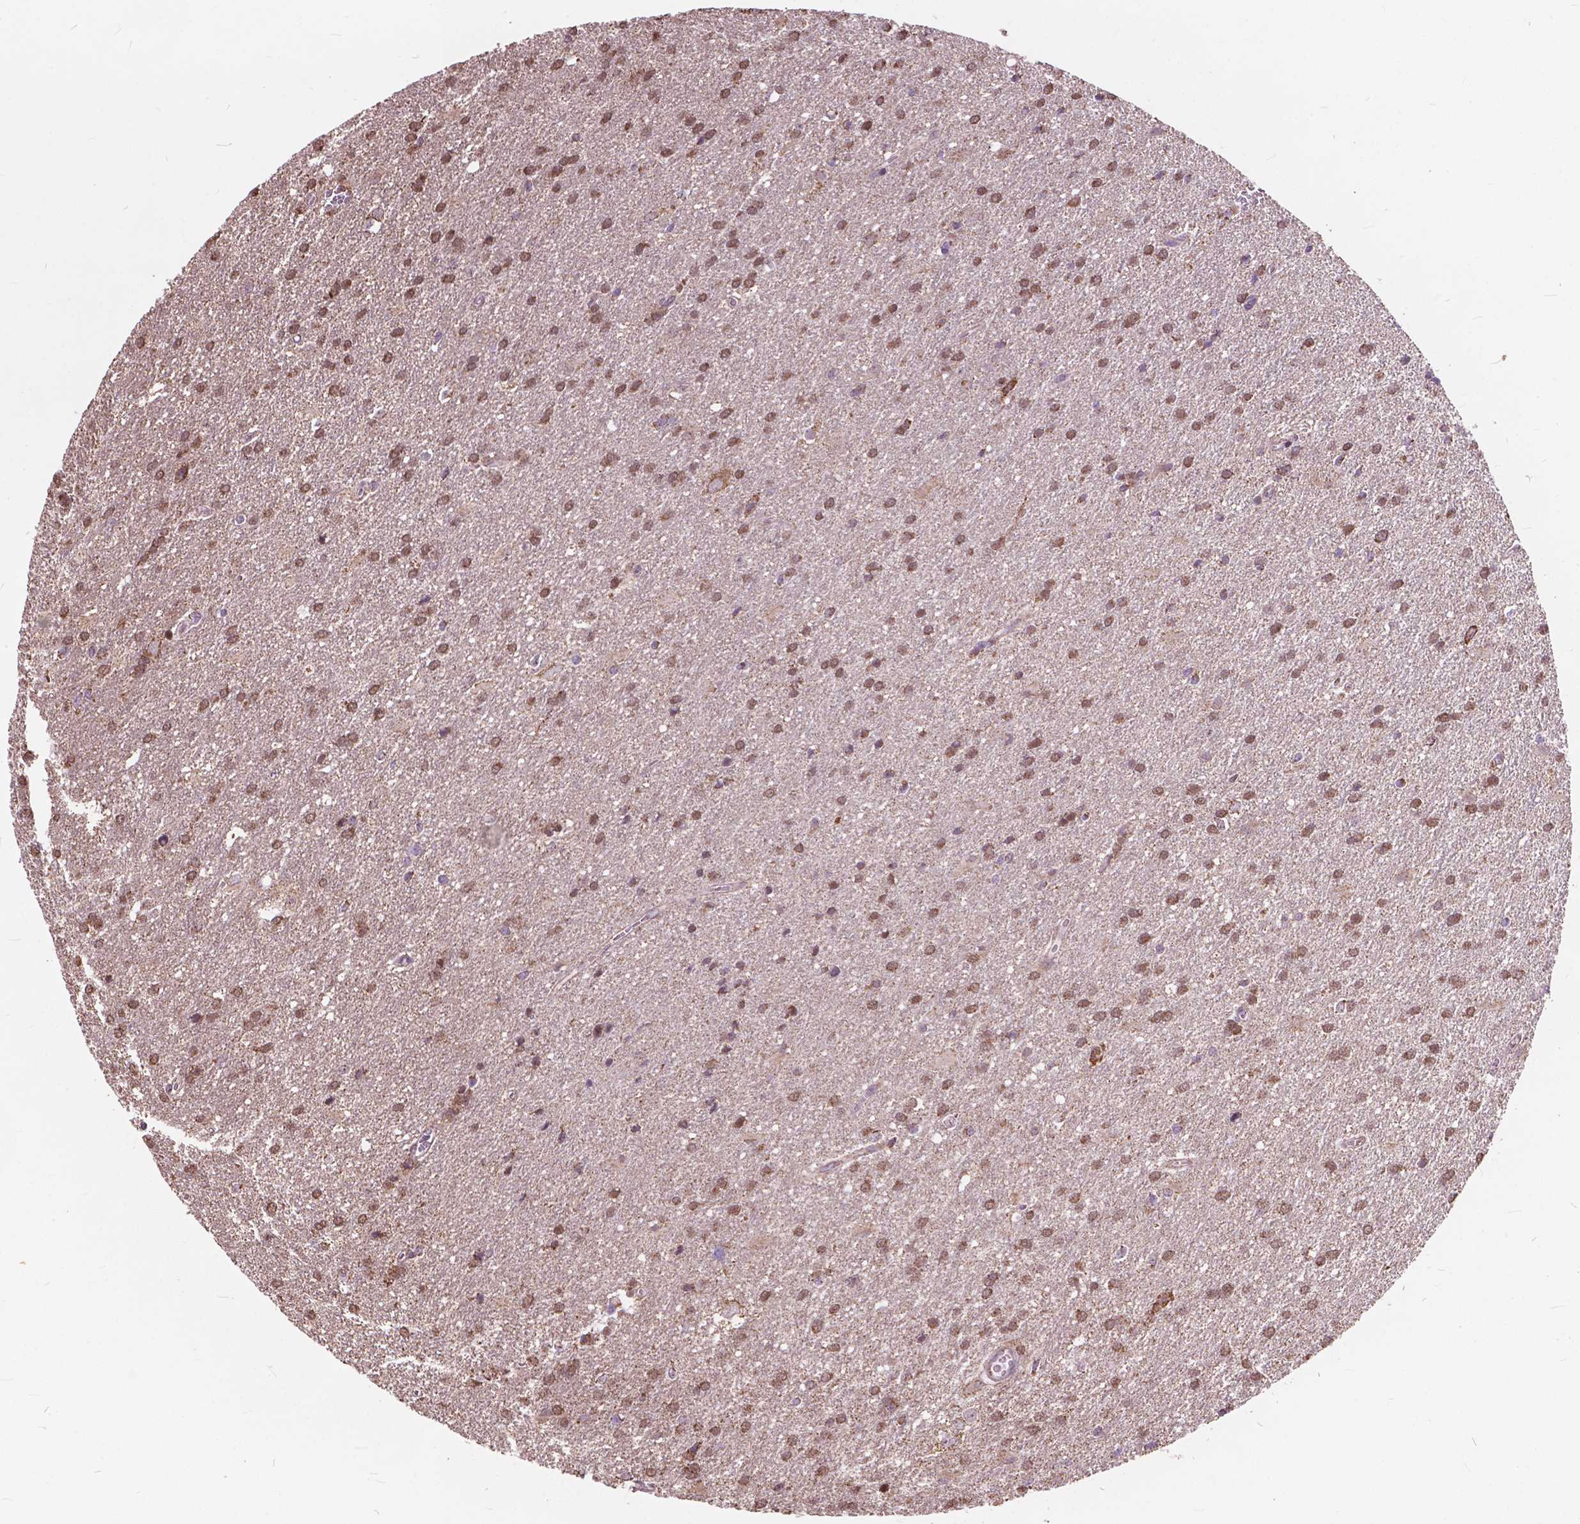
{"staining": {"intensity": "moderate", "quantity": ">75%", "location": "cytoplasmic/membranous,nuclear"}, "tissue": "glioma", "cell_type": "Tumor cells", "image_type": "cancer", "snomed": [{"axis": "morphology", "description": "Glioma, malignant, Low grade"}, {"axis": "topography", "description": "Brain"}], "caption": "Malignant glioma (low-grade) was stained to show a protein in brown. There is medium levels of moderate cytoplasmic/membranous and nuclear expression in approximately >75% of tumor cells.", "gene": "SCOC", "patient": {"sex": "male", "age": 66}}